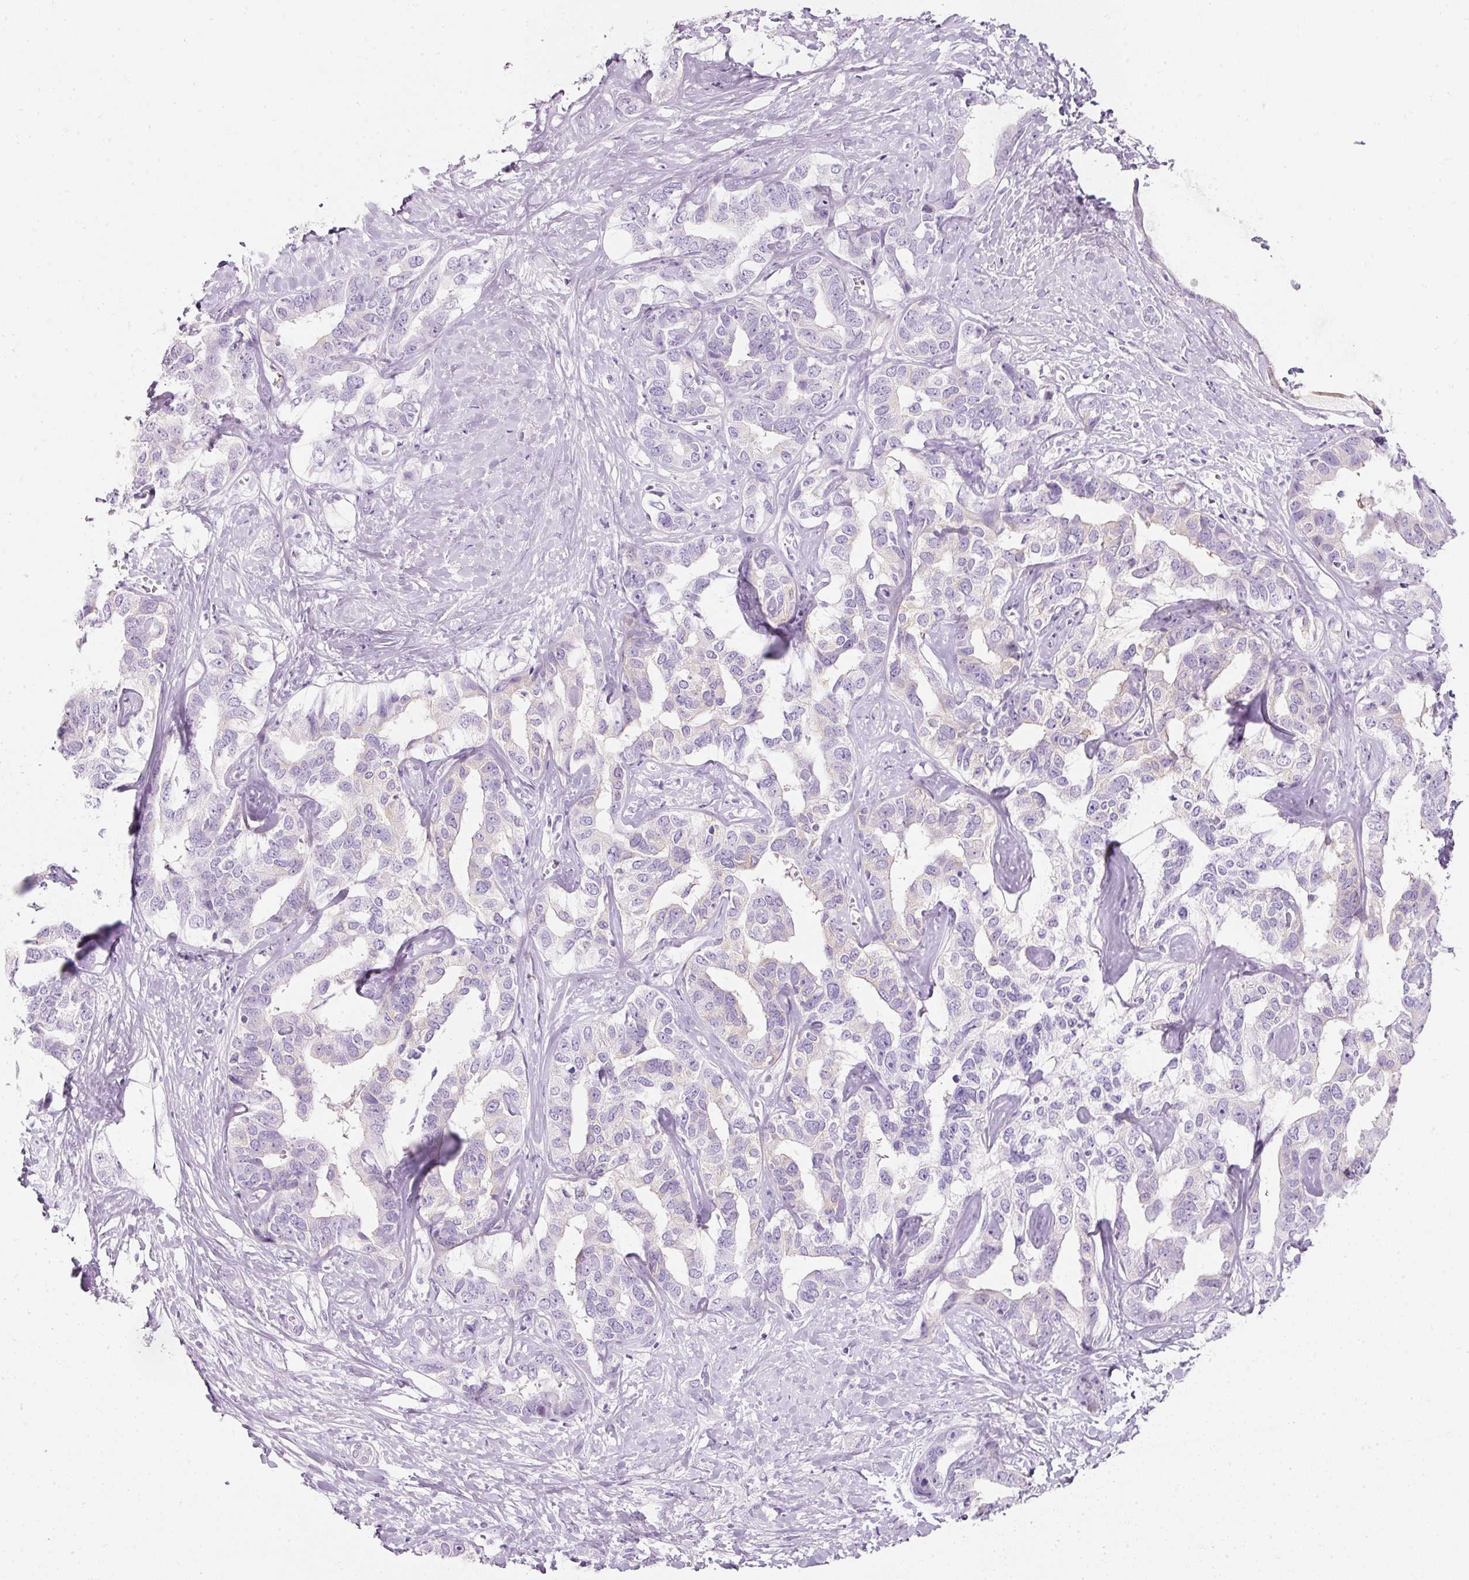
{"staining": {"intensity": "negative", "quantity": "none", "location": "none"}, "tissue": "liver cancer", "cell_type": "Tumor cells", "image_type": "cancer", "snomed": [{"axis": "morphology", "description": "Cholangiocarcinoma"}, {"axis": "topography", "description": "Liver"}], "caption": "Tumor cells are negative for brown protein staining in cholangiocarcinoma (liver).", "gene": "DNM1", "patient": {"sex": "male", "age": 59}}